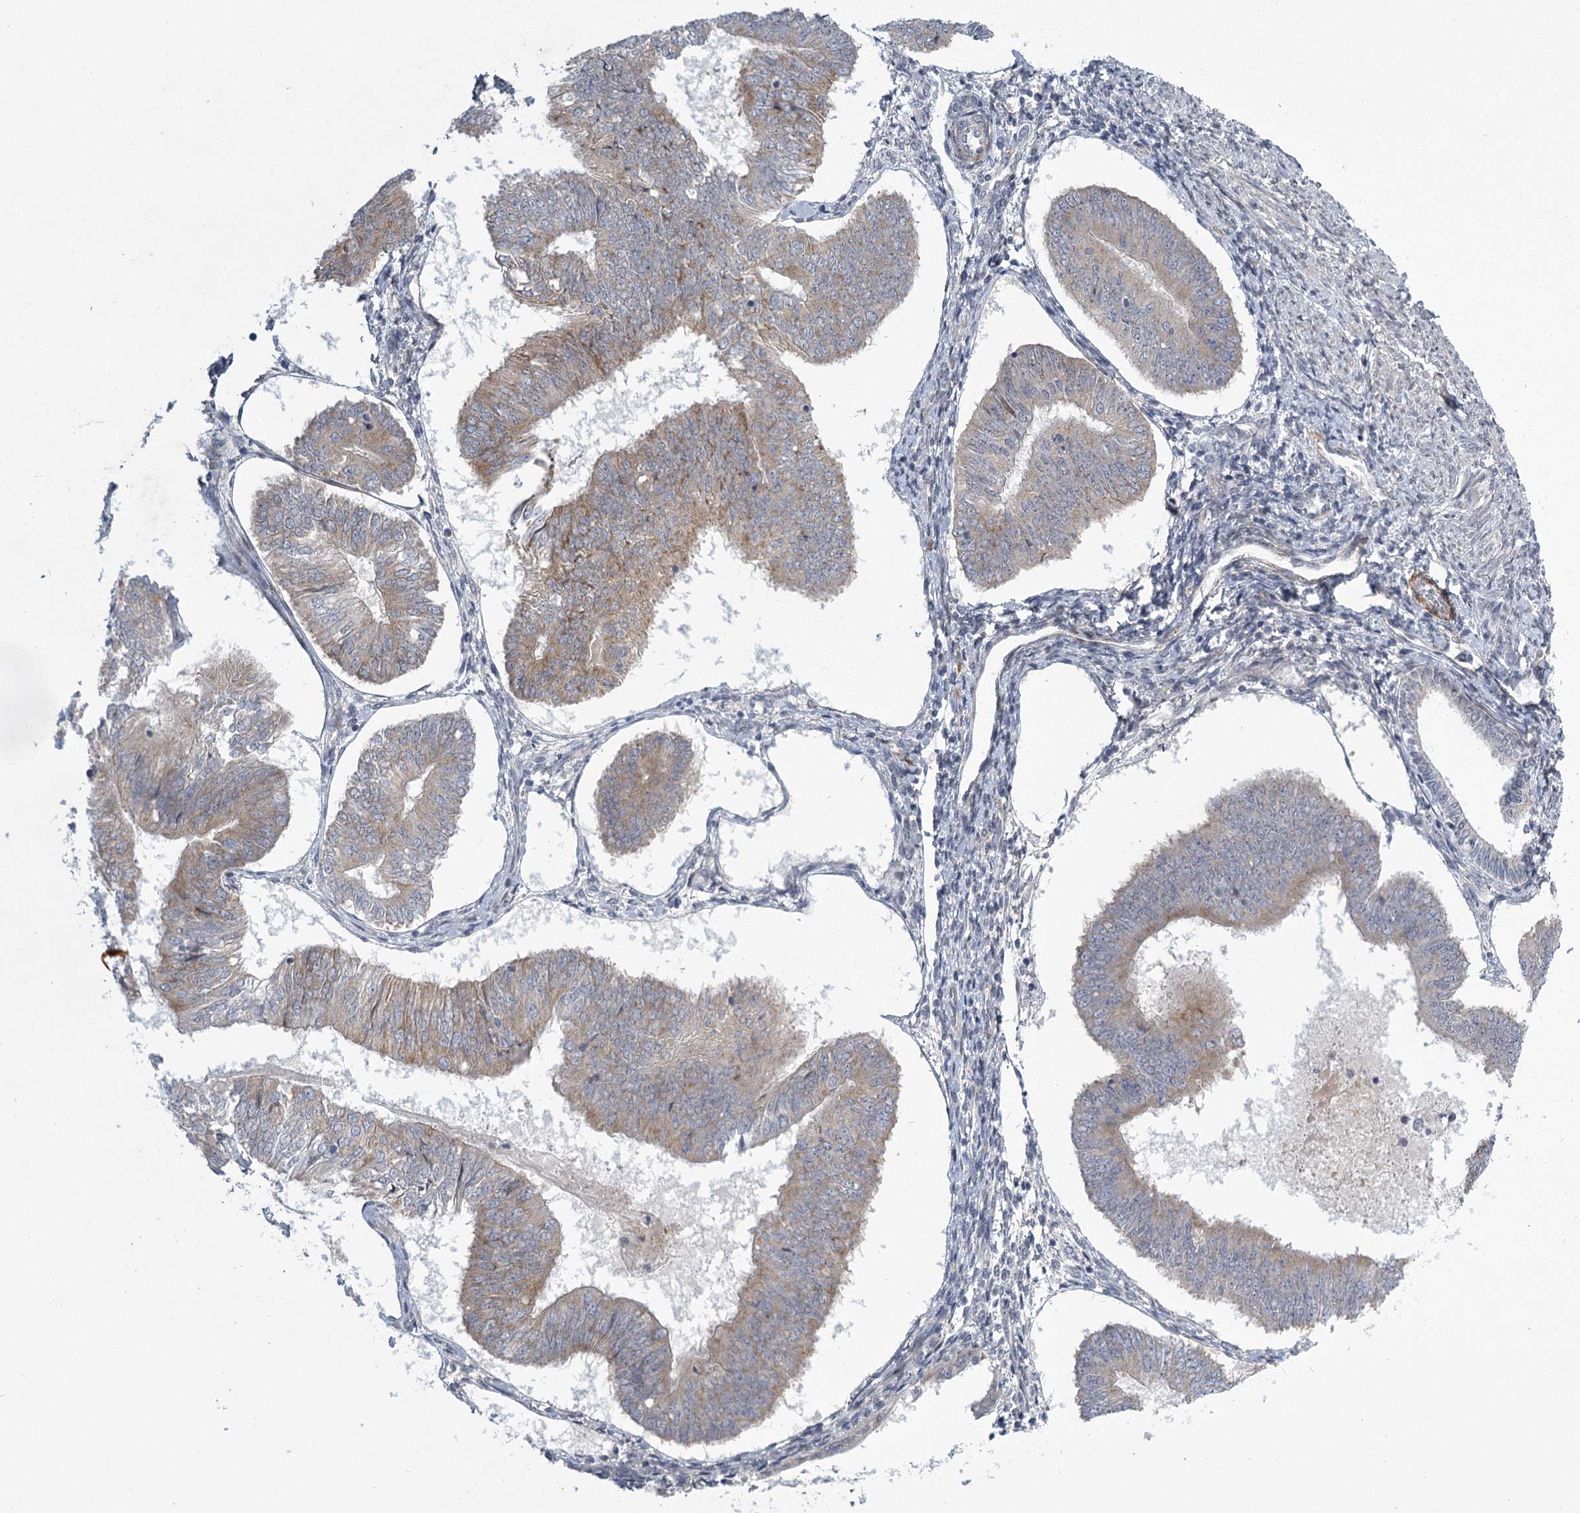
{"staining": {"intensity": "weak", "quantity": "25%-75%", "location": "cytoplasmic/membranous"}, "tissue": "endometrial cancer", "cell_type": "Tumor cells", "image_type": "cancer", "snomed": [{"axis": "morphology", "description": "Adenocarcinoma, NOS"}, {"axis": "topography", "description": "Endometrium"}], "caption": "Immunohistochemical staining of human endometrial adenocarcinoma displays weak cytoplasmic/membranous protein staining in about 25%-75% of tumor cells.", "gene": "MEPE", "patient": {"sex": "female", "age": 58}}